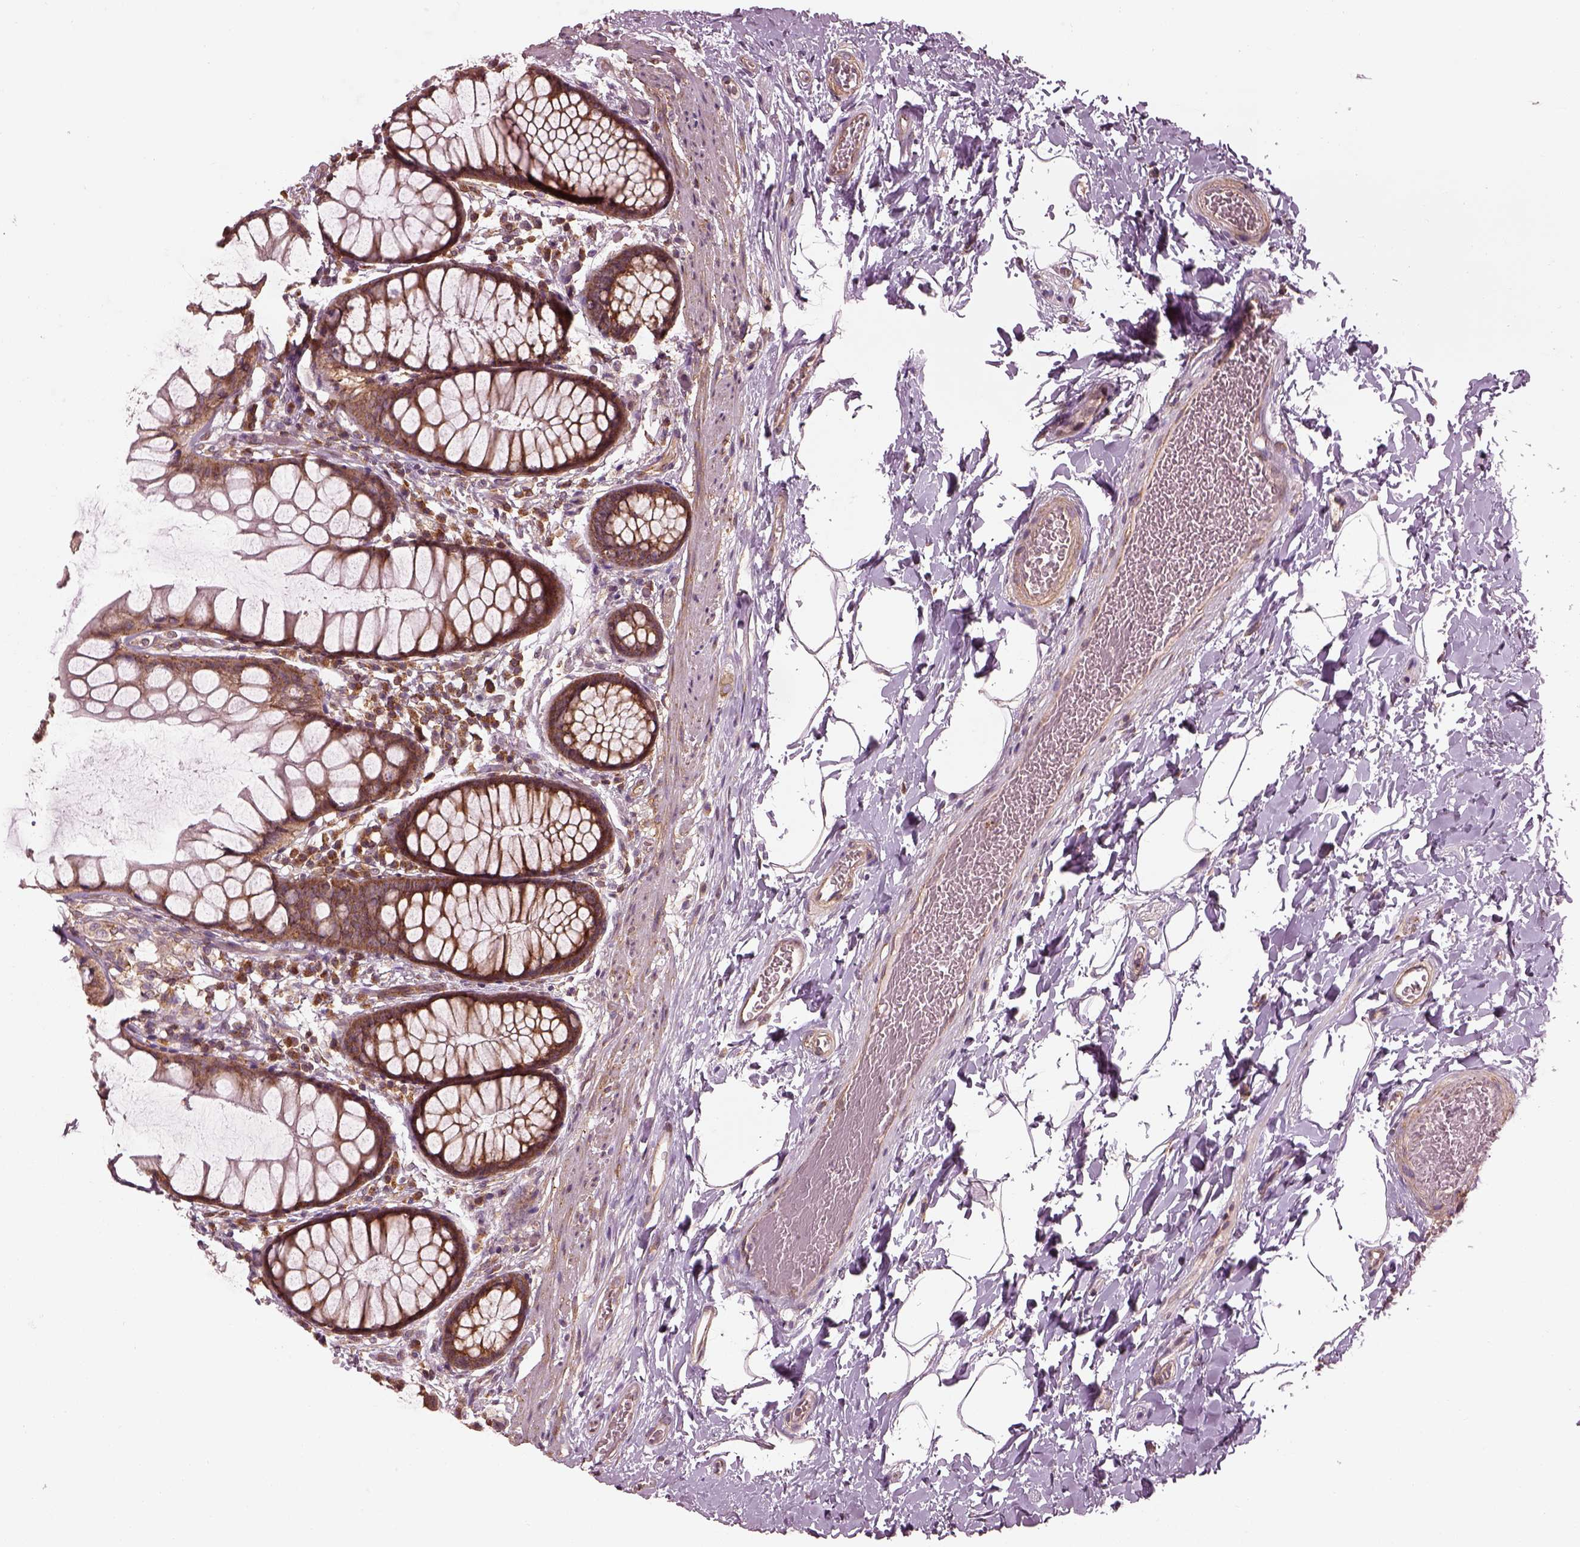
{"staining": {"intensity": "strong", "quantity": ">75%", "location": "cytoplasmic/membranous"}, "tissue": "rectum", "cell_type": "Glandular cells", "image_type": "normal", "snomed": [{"axis": "morphology", "description": "Normal tissue, NOS"}, {"axis": "topography", "description": "Rectum"}], "caption": "Brown immunohistochemical staining in normal human rectum displays strong cytoplasmic/membranous positivity in approximately >75% of glandular cells. (DAB IHC, brown staining for protein, blue staining for nuclei).", "gene": "LSM14A", "patient": {"sex": "female", "age": 62}}